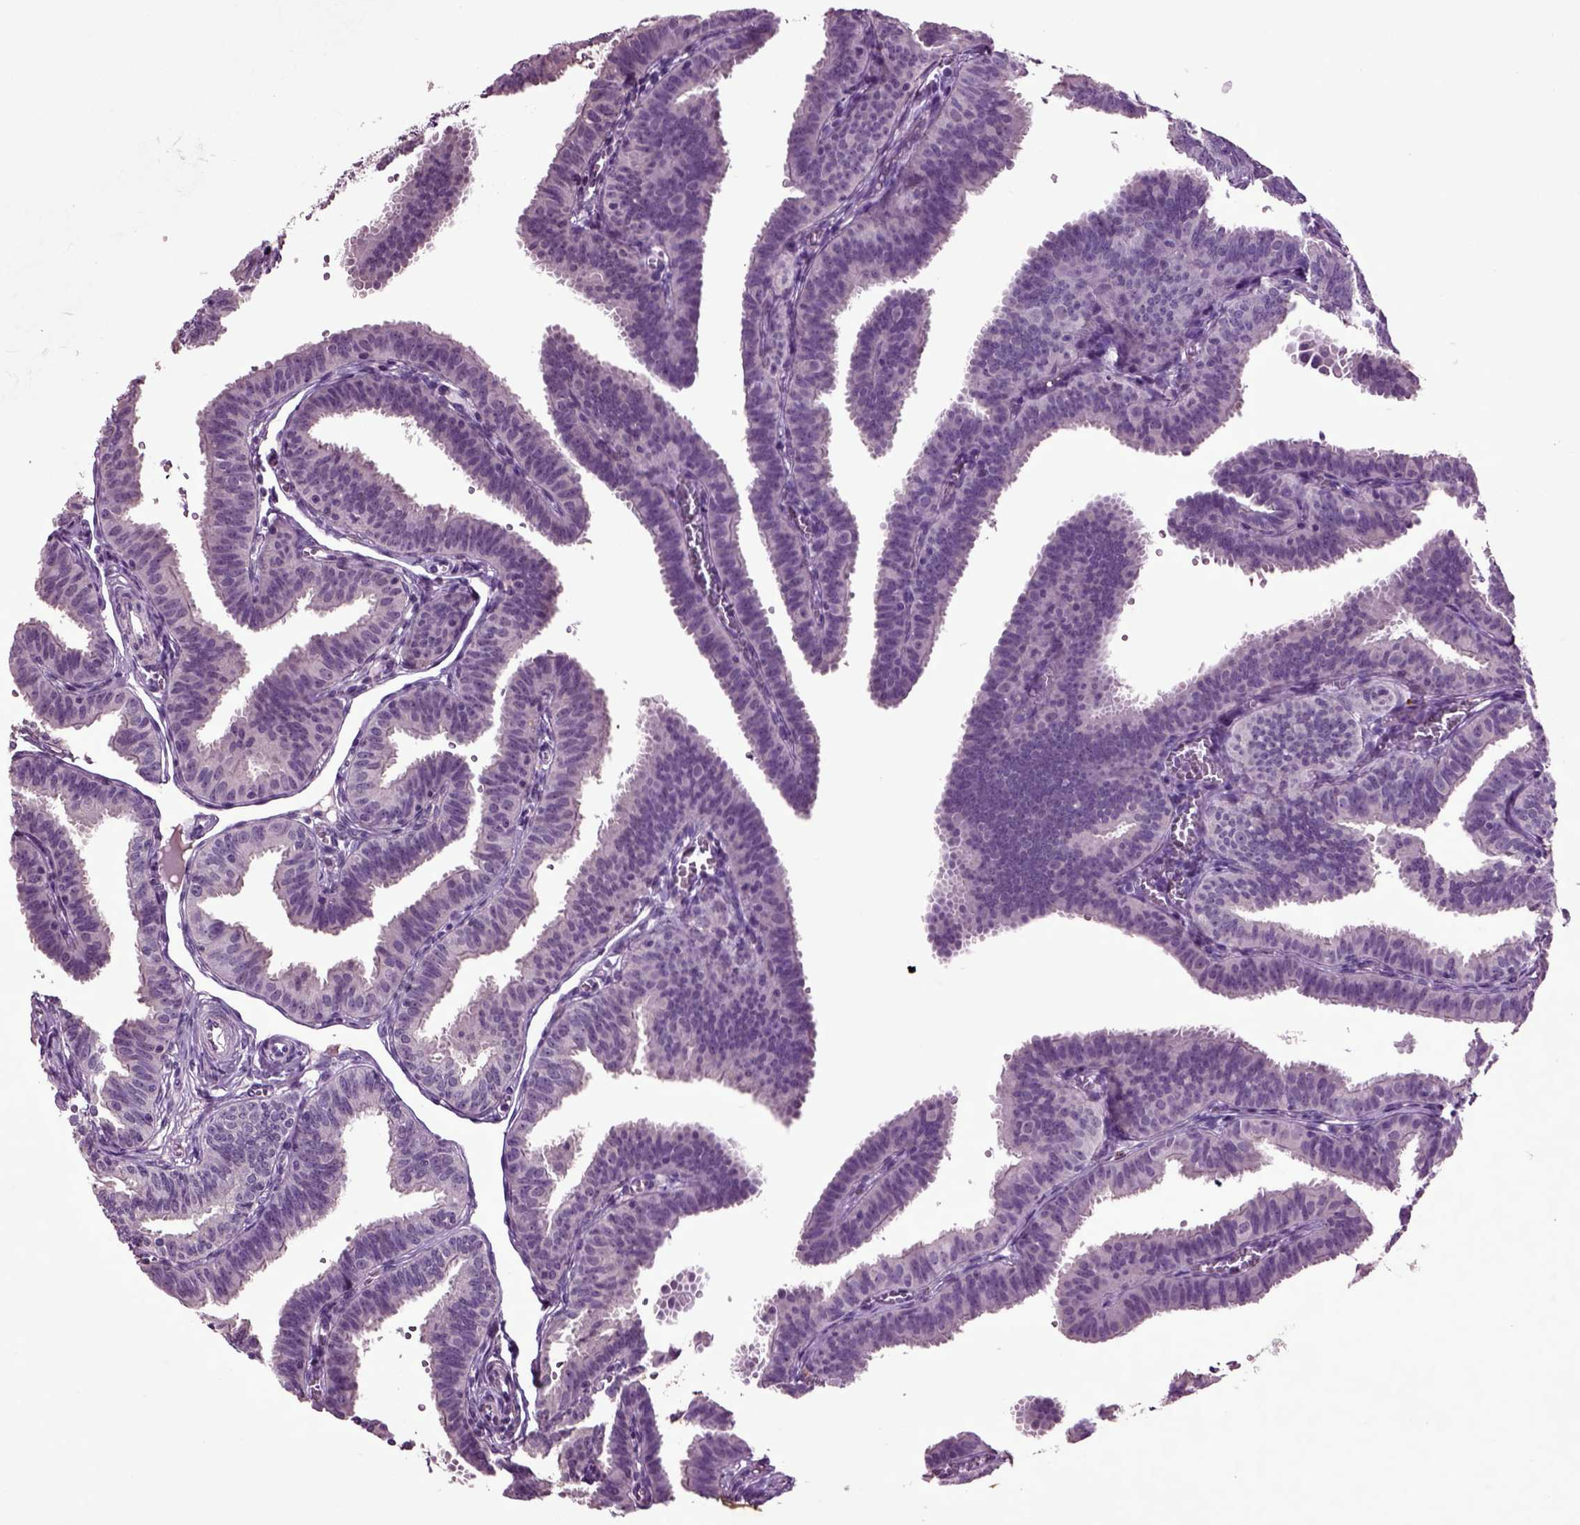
{"staining": {"intensity": "negative", "quantity": "none", "location": "none"}, "tissue": "fallopian tube", "cell_type": "Glandular cells", "image_type": "normal", "snomed": [{"axis": "morphology", "description": "Normal tissue, NOS"}, {"axis": "topography", "description": "Fallopian tube"}], "caption": "Micrograph shows no significant protein staining in glandular cells of unremarkable fallopian tube.", "gene": "CRHR1", "patient": {"sex": "female", "age": 25}}